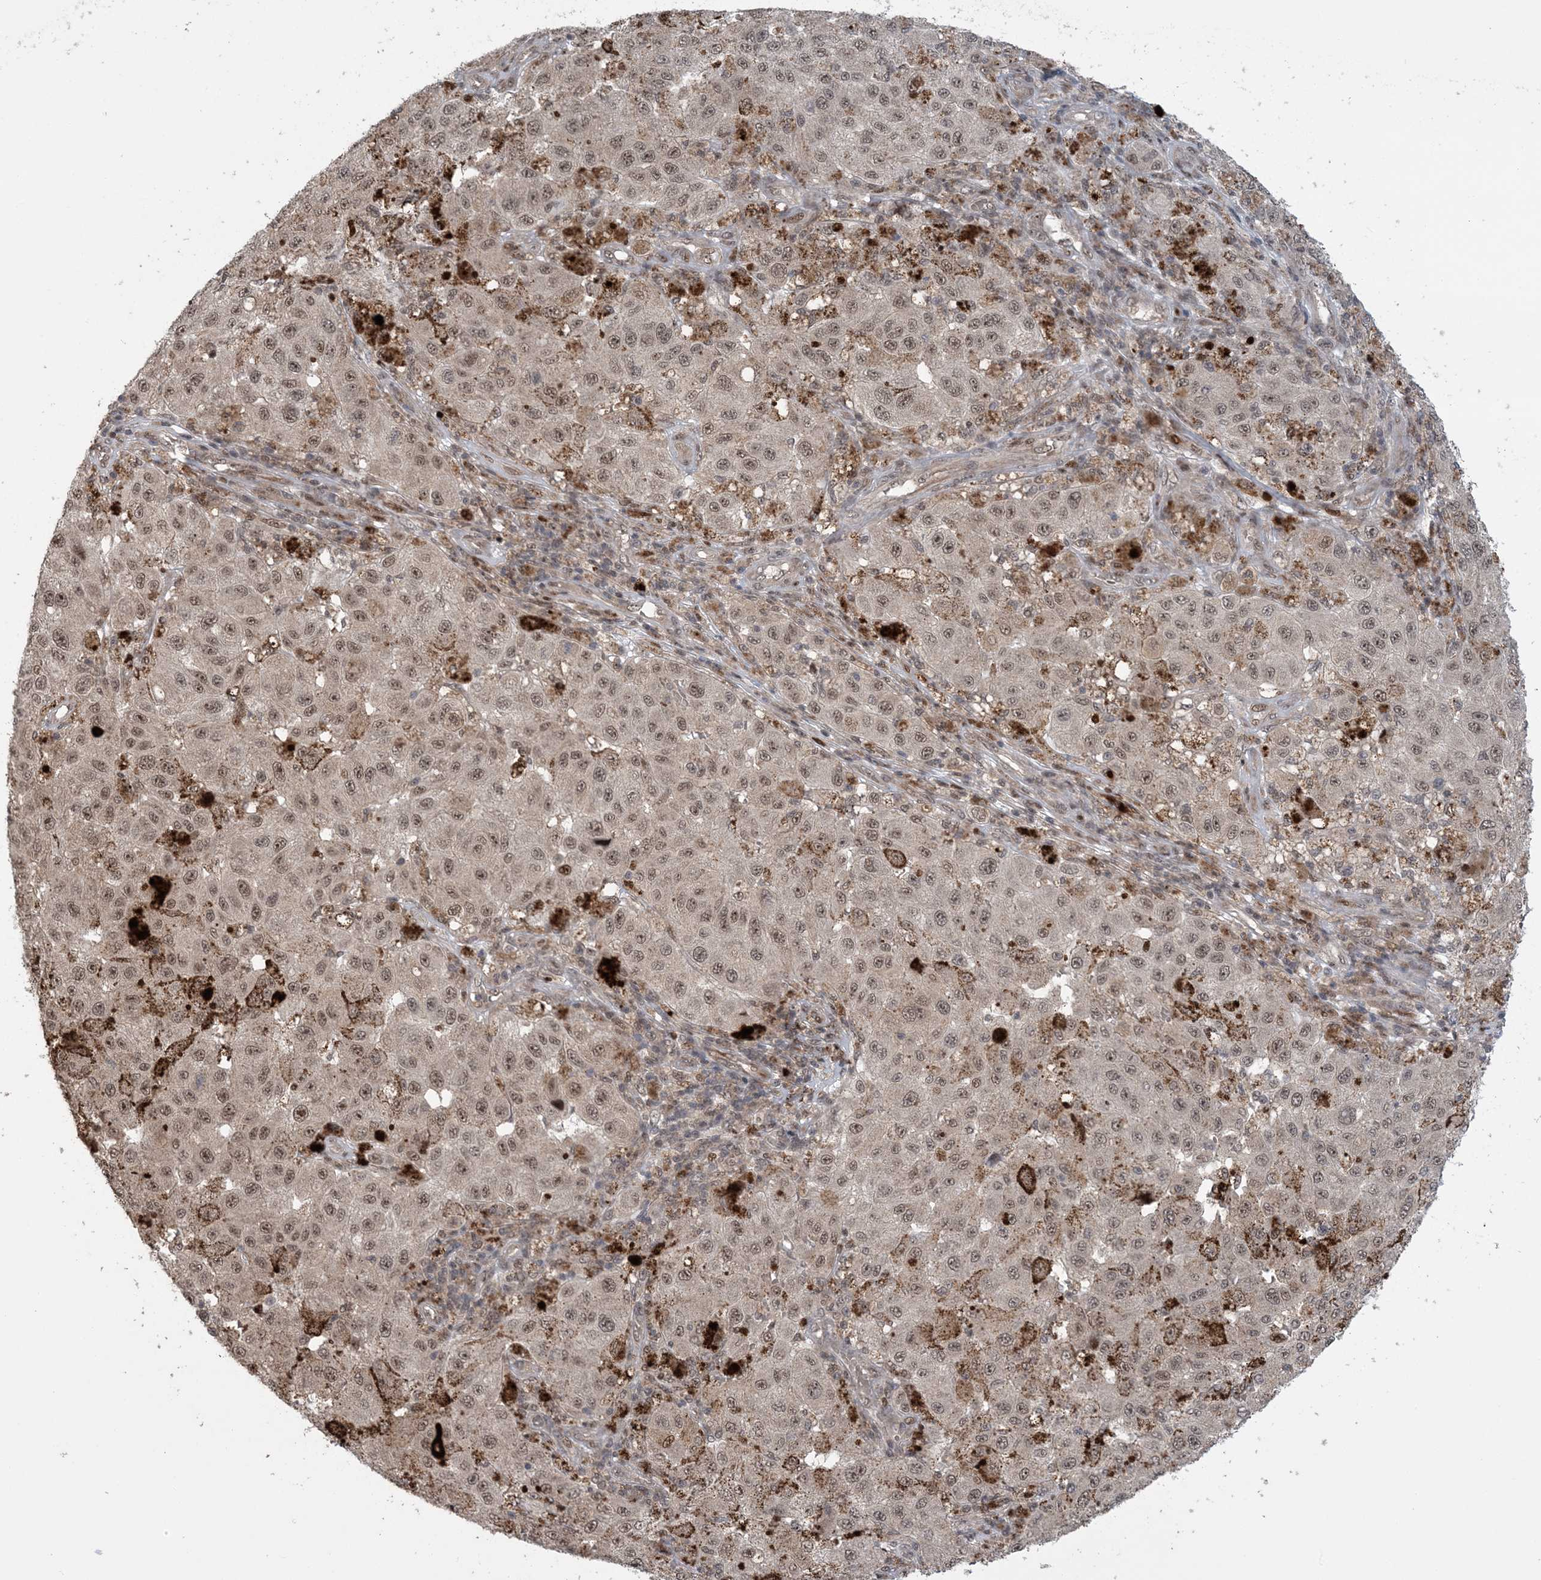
{"staining": {"intensity": "moderate", "quantity": ">75%", "location": "nuclear"}, "tissue": "melanoma", "cell_type": "Tumor cells", "image_type": "cancer", "snomed": [{"axis": "morphology", "description": "Malignant melanoma, NOS"}, {"axis": "topography", "description": "Skin"}], "caption": "Melanoma stained for a protein (brown) exhibits moderate nuclear positive positivity in about >75% of tumor cells.", "gene": "ZNF710", "patient": {"sex": "female", "age": 64}}